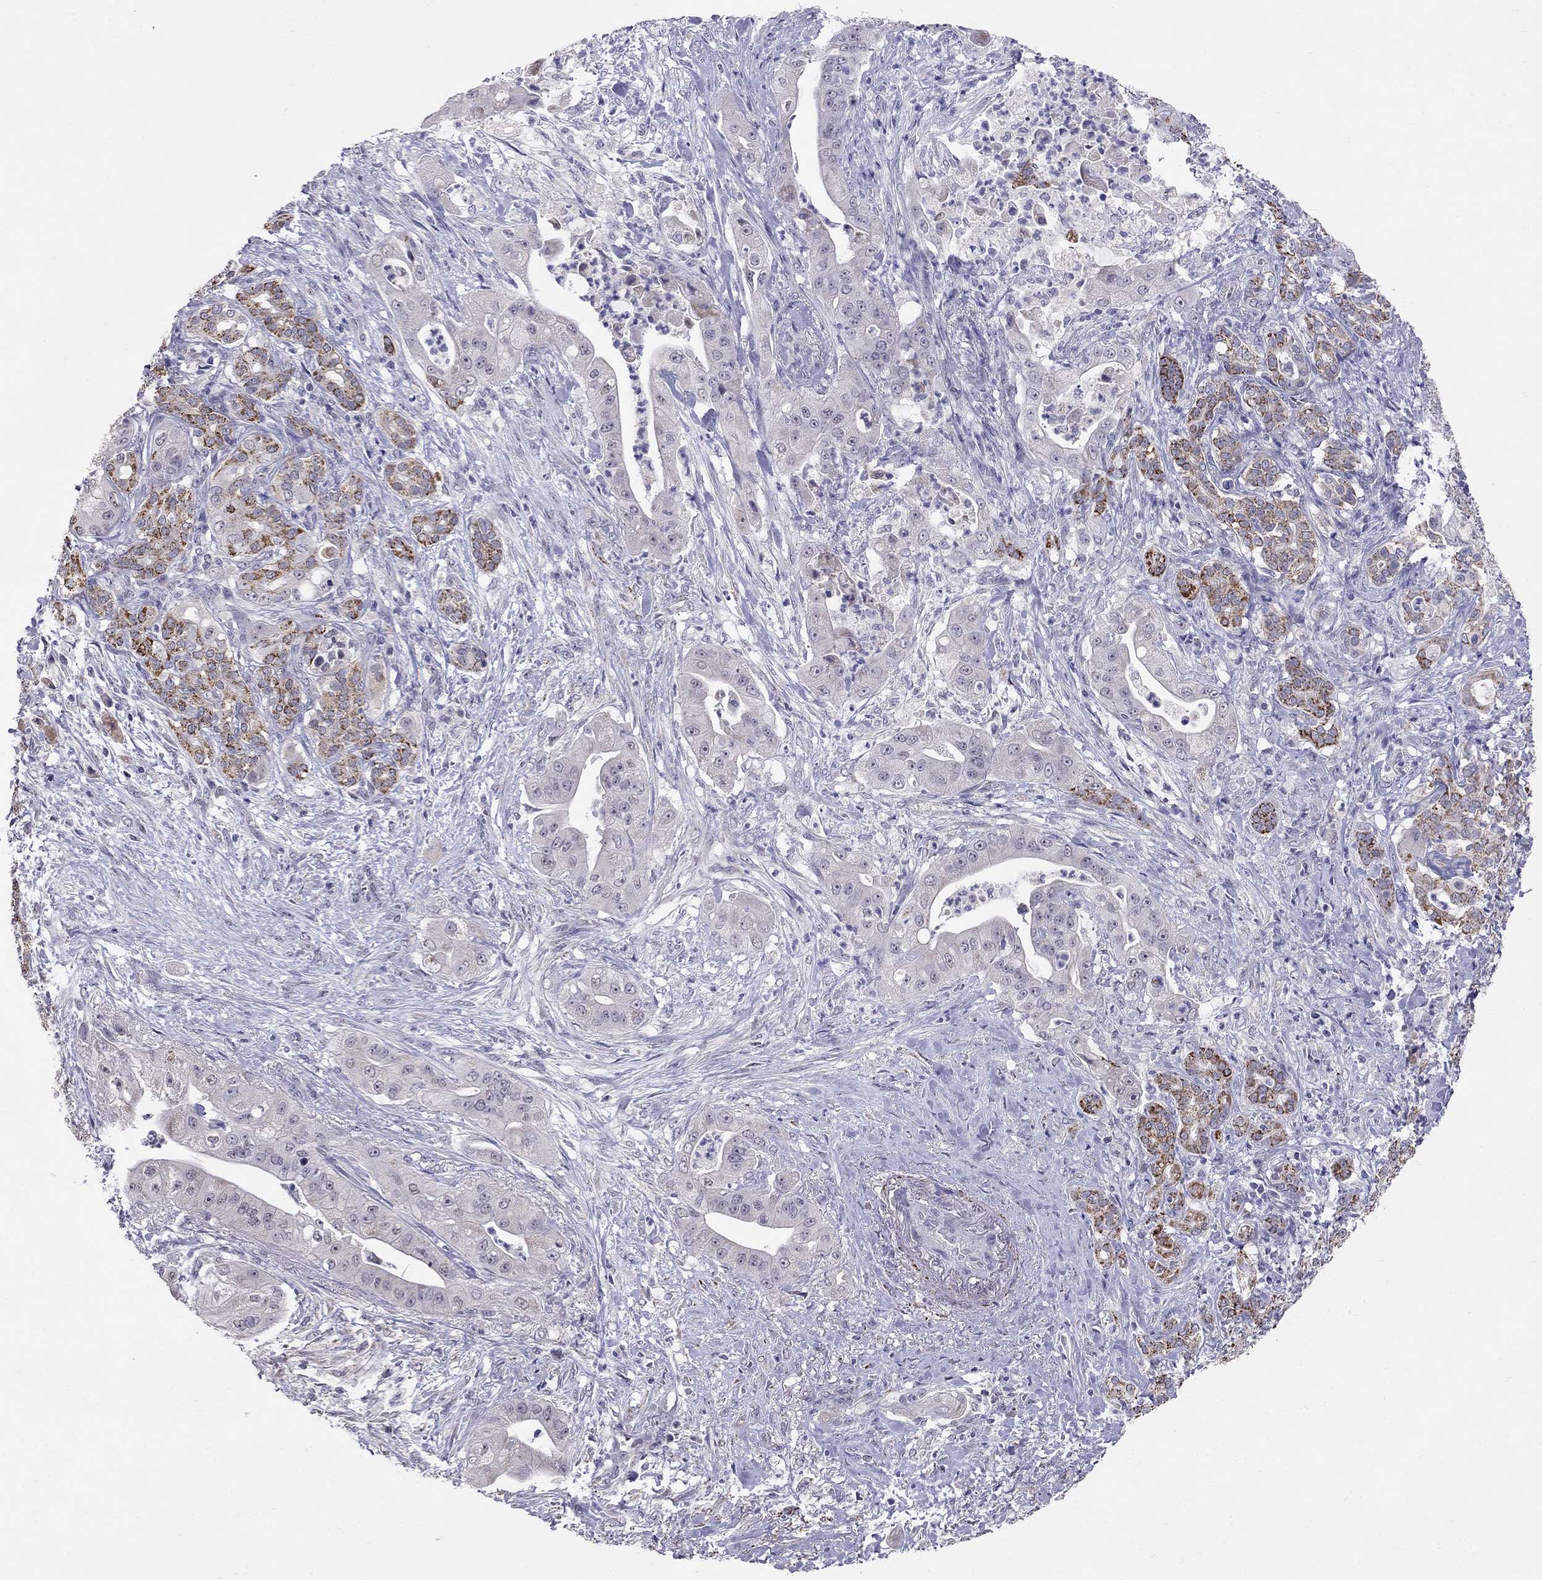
{"staining": {"intensity": "negative", "quantity": "none", "location": "none"}, "tissue": "pancreatic cancer", "cell_type": "Tumor cells", "image_type": "cancer", "snomed": [{"axis": "morphology", "description": "Normal tissue, NOS"}, {"axis": "morphology", "description": "Inflammation, NOS"}, {"axis": "morphology", "description": "Adenocarcinoma, NOS"}, {"axis": "topography", "description": "Pancreas"}], "caption": "High magnification brightfield microscopy of pancreatic cancer stained with DAB (brown) and counterstained with hematoxylin (blue): tumor cells show no significant expression.", "gene": "MYO3B", "patient": {"sex": "male", "age": 57}}